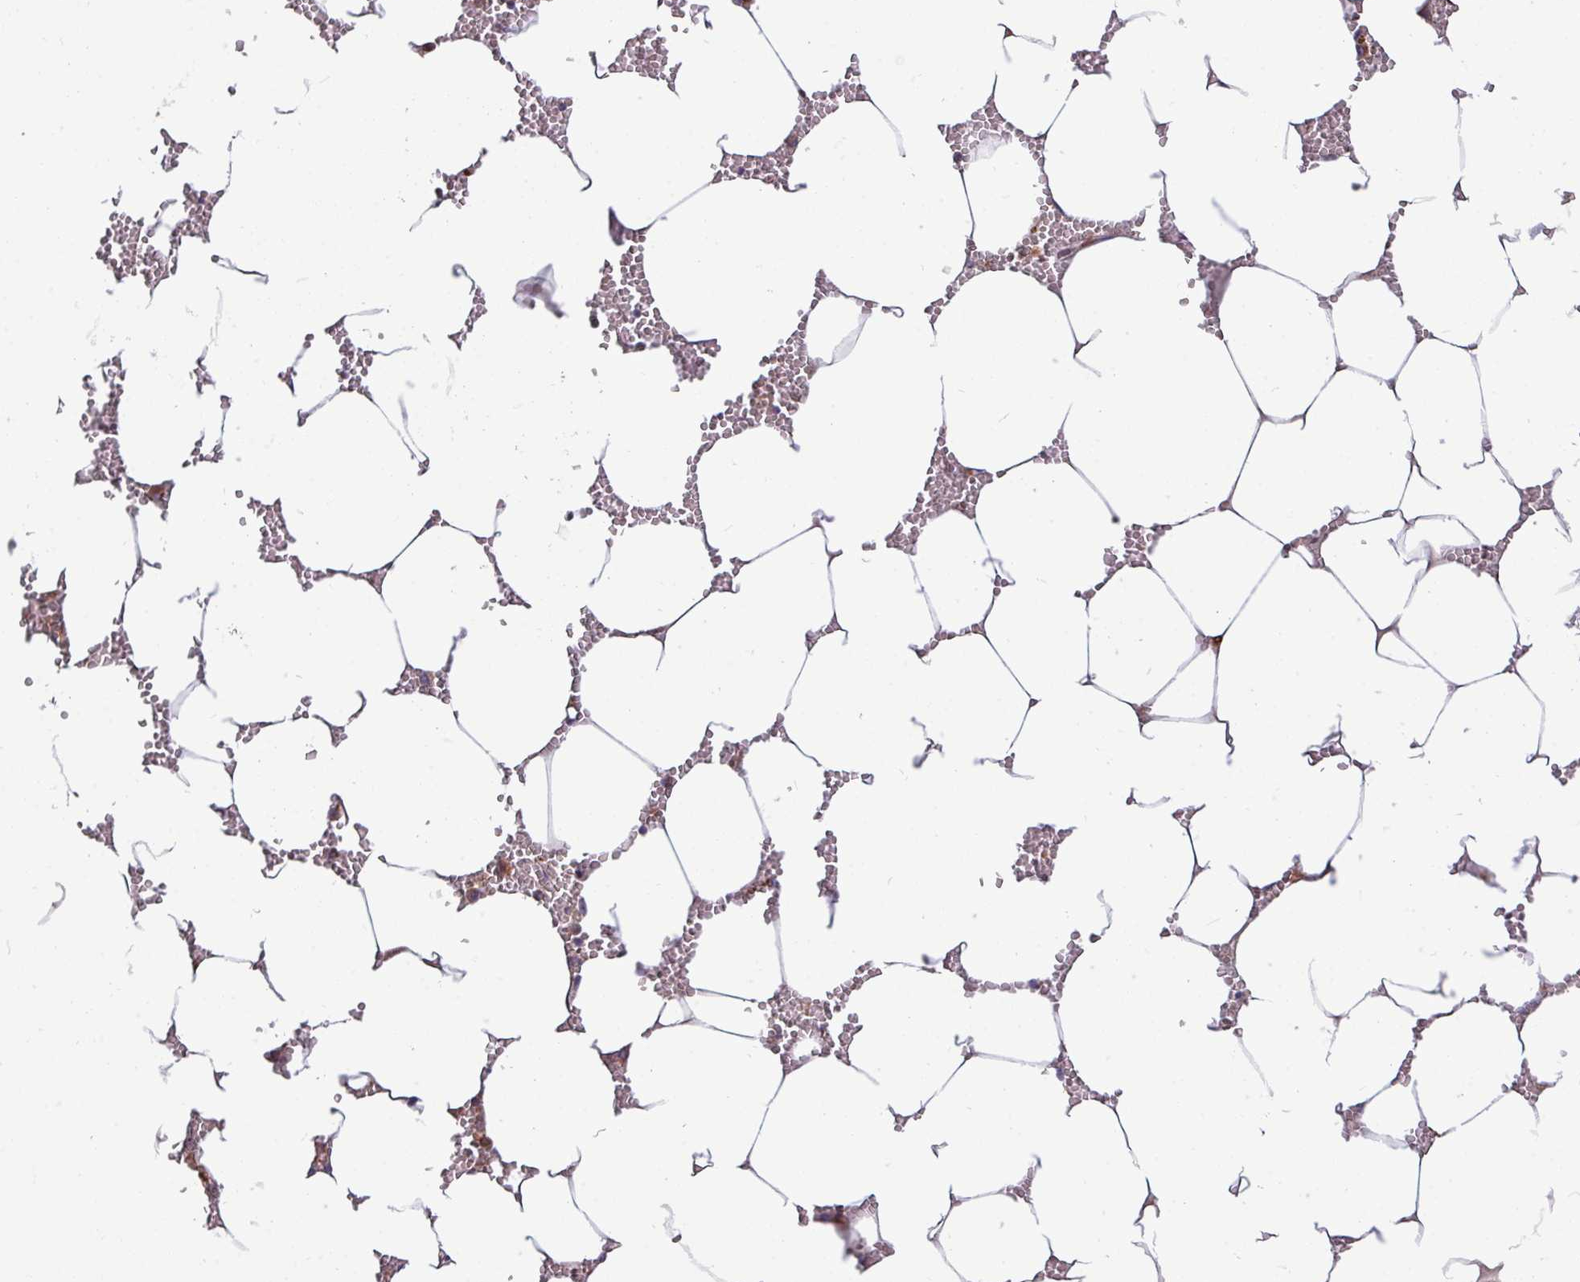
{"staining": {"intensity": "moderate", "quantity": "<25%", "location": "cytoplasmic/membranous"}, "tissue": "bone marrow", "cell_type": "Hematopoietic cells", "image_type": "normal", "snomed": [{"axis": "morphology", "description": "Normal tissue, NOS"}, {"axis": "topography", "description": "Bone marrow"}], "caption": "IHC (DAB (3,3'-diaminobenzidine)) staining of normal human bone marrow exhibits moderate cytoplasmic/membranous protein expression in about <25% of hematopoietic cells. (IHC, brightfield microscopy, high magnification).", "gene": "LSM12", "patient": {"sex": "male", "age": 70}}